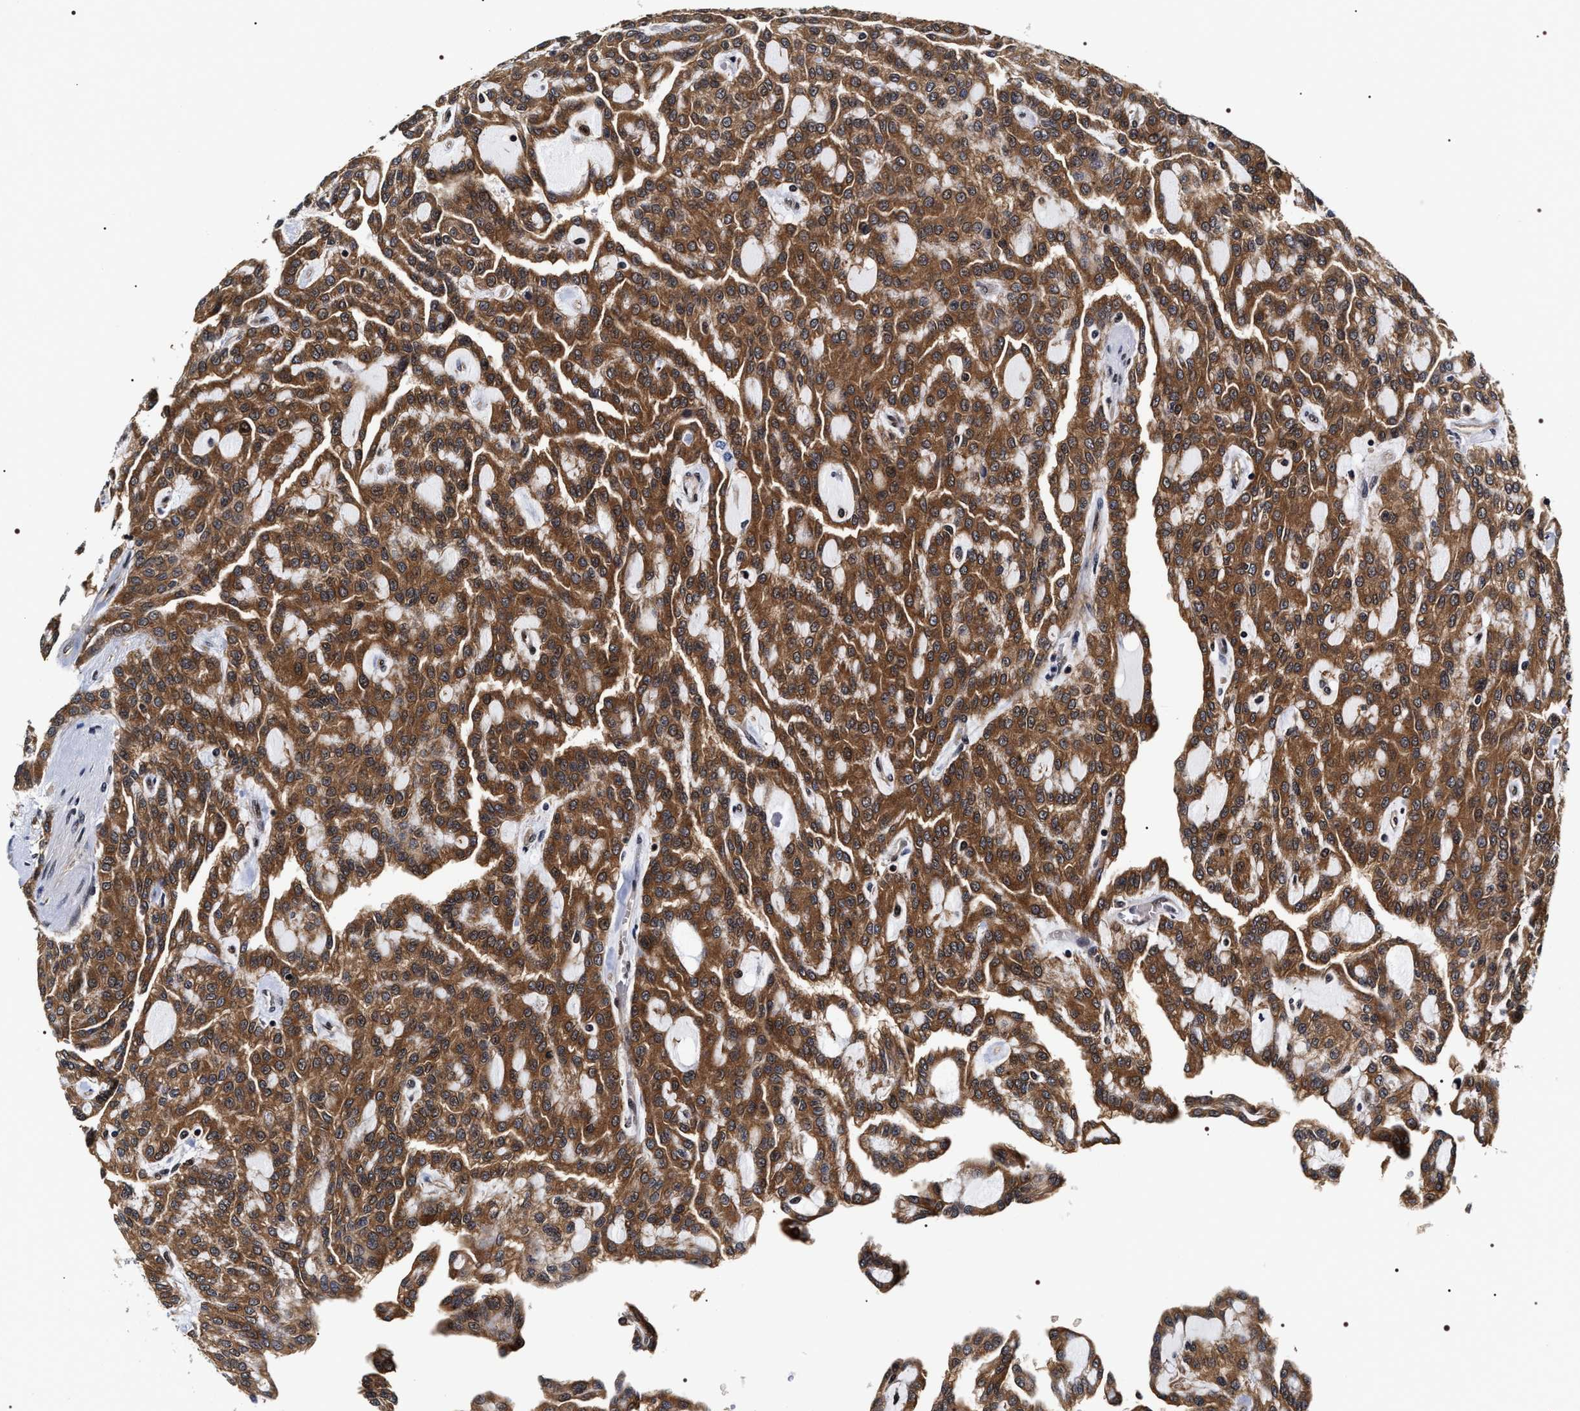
{"staining": {"intensity": "strong", "quantity": ">75%", "location": "cytoplasmic/membranous"}, "tissue": "renal cancer", "cell_type": "Tumor cells", "image_type": "cancer", "snomed": [{"axis": "morphology", "description": "Adenocarcinoma, NOS"}, {"axis": "topography", "description": "Kidney"}], "caption": "Immunohistochemistry (IHC) micrograph of neoplastic tissue: adenocarcinoma (renal) stained using IHC exhibits high levels of strong protein expression localized specifically in the cytoplasmic/membranous of tumor cells, appearing as a cytoplasmic/membranous brown color.", "gene": "BAG6", "patient": {"sex": "male", "age": 63}}